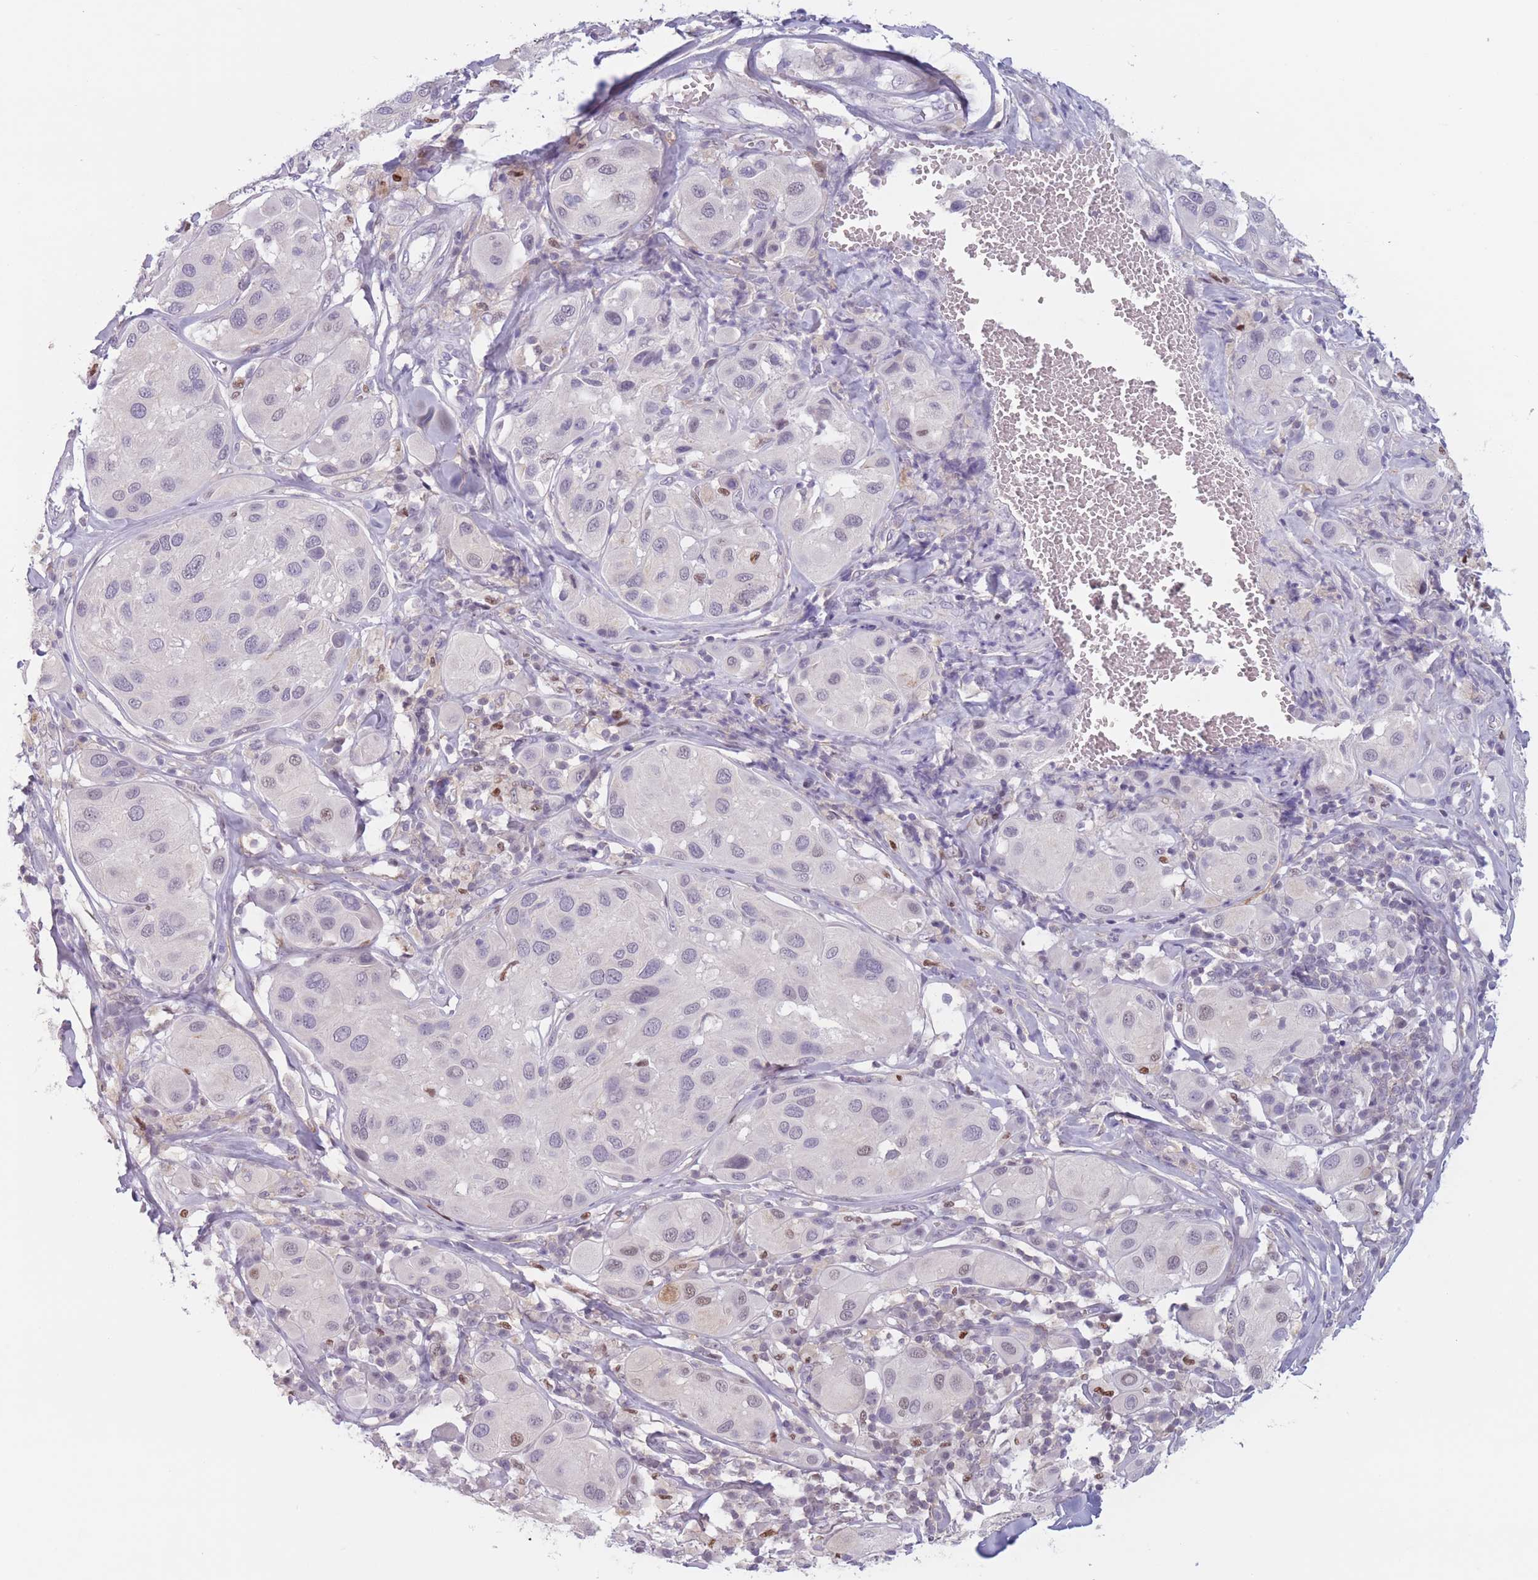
{"staining": {"intensity": "weak", "quantity": "<25%", "location": "nuclear"}, "tissue": "melanoma", "cell_type": "Tumor cells", "image_type": "cancer", "snomed": [{"axis": "morphology", "description": "Malignant melanoma, Metastatic site"}, {"axis": "topography", "description": "Skin"}], "caption": "Malignant melanoma (metastatic site) was stained to show a protein in brown. There is no significant expression in tumor cells. (Brightfield microscopy of DAB (3,3'-diaminobenzidine) immunohistochemistry (IHC) at high magnification).", "gene": "ZNF439", "patient": {"sex": "male", "age": 41}}